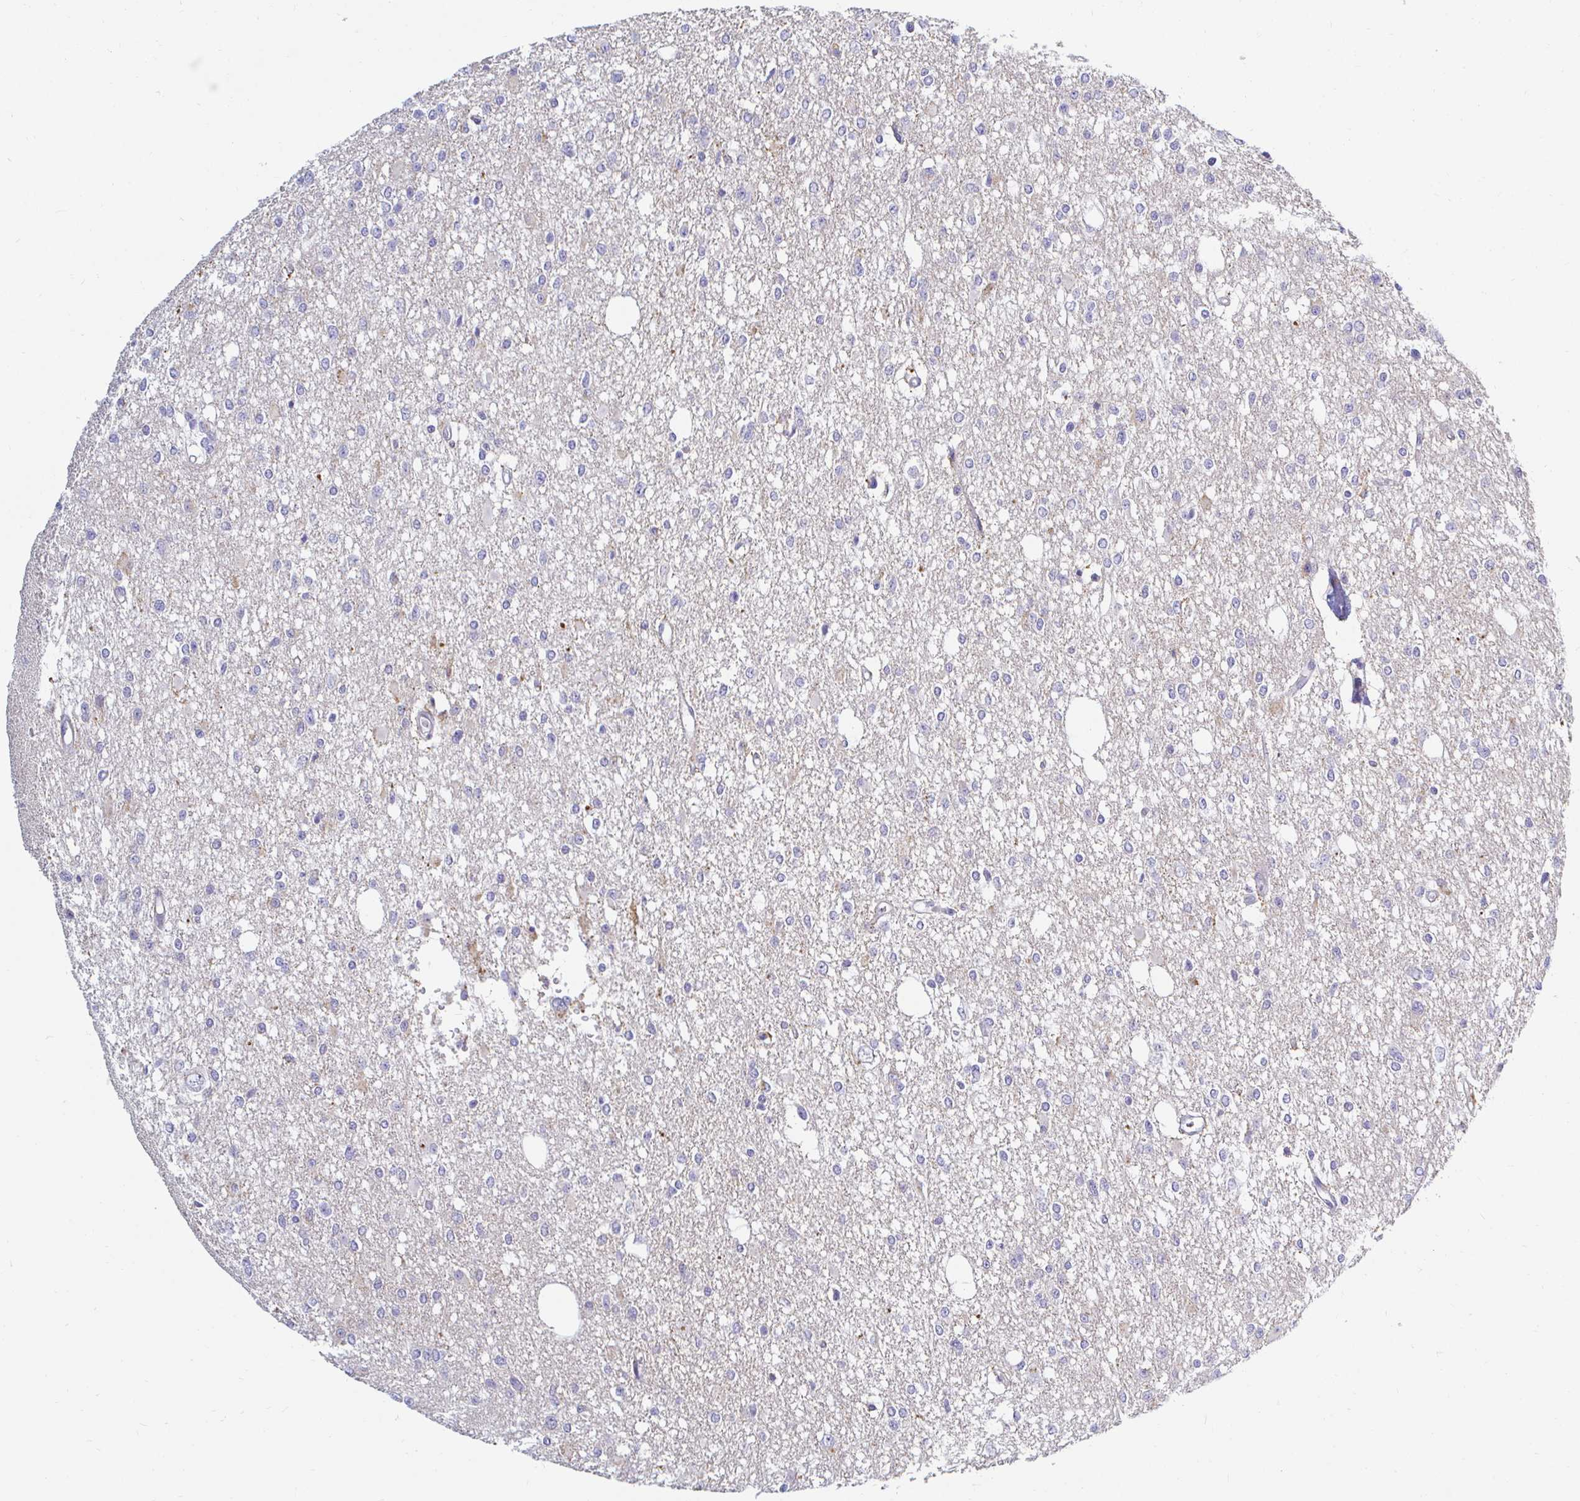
{"staining": {"intensity": "negative", "quantity": "none", "location": "none"}, "tissue": "glioma", "cell_type": "Tumor cells", "image_type": "cancer", "snomed": [{"axis": "morphology", "description": "Glioma, malignant, Low grade"}, {"axis": "topography", "description": "Brain"}], "caption": "The histopathology image shows no staining of tumor cells in glioma.", "gene": "OR51D1", "patient": {"sex": "male", "age": 26}}